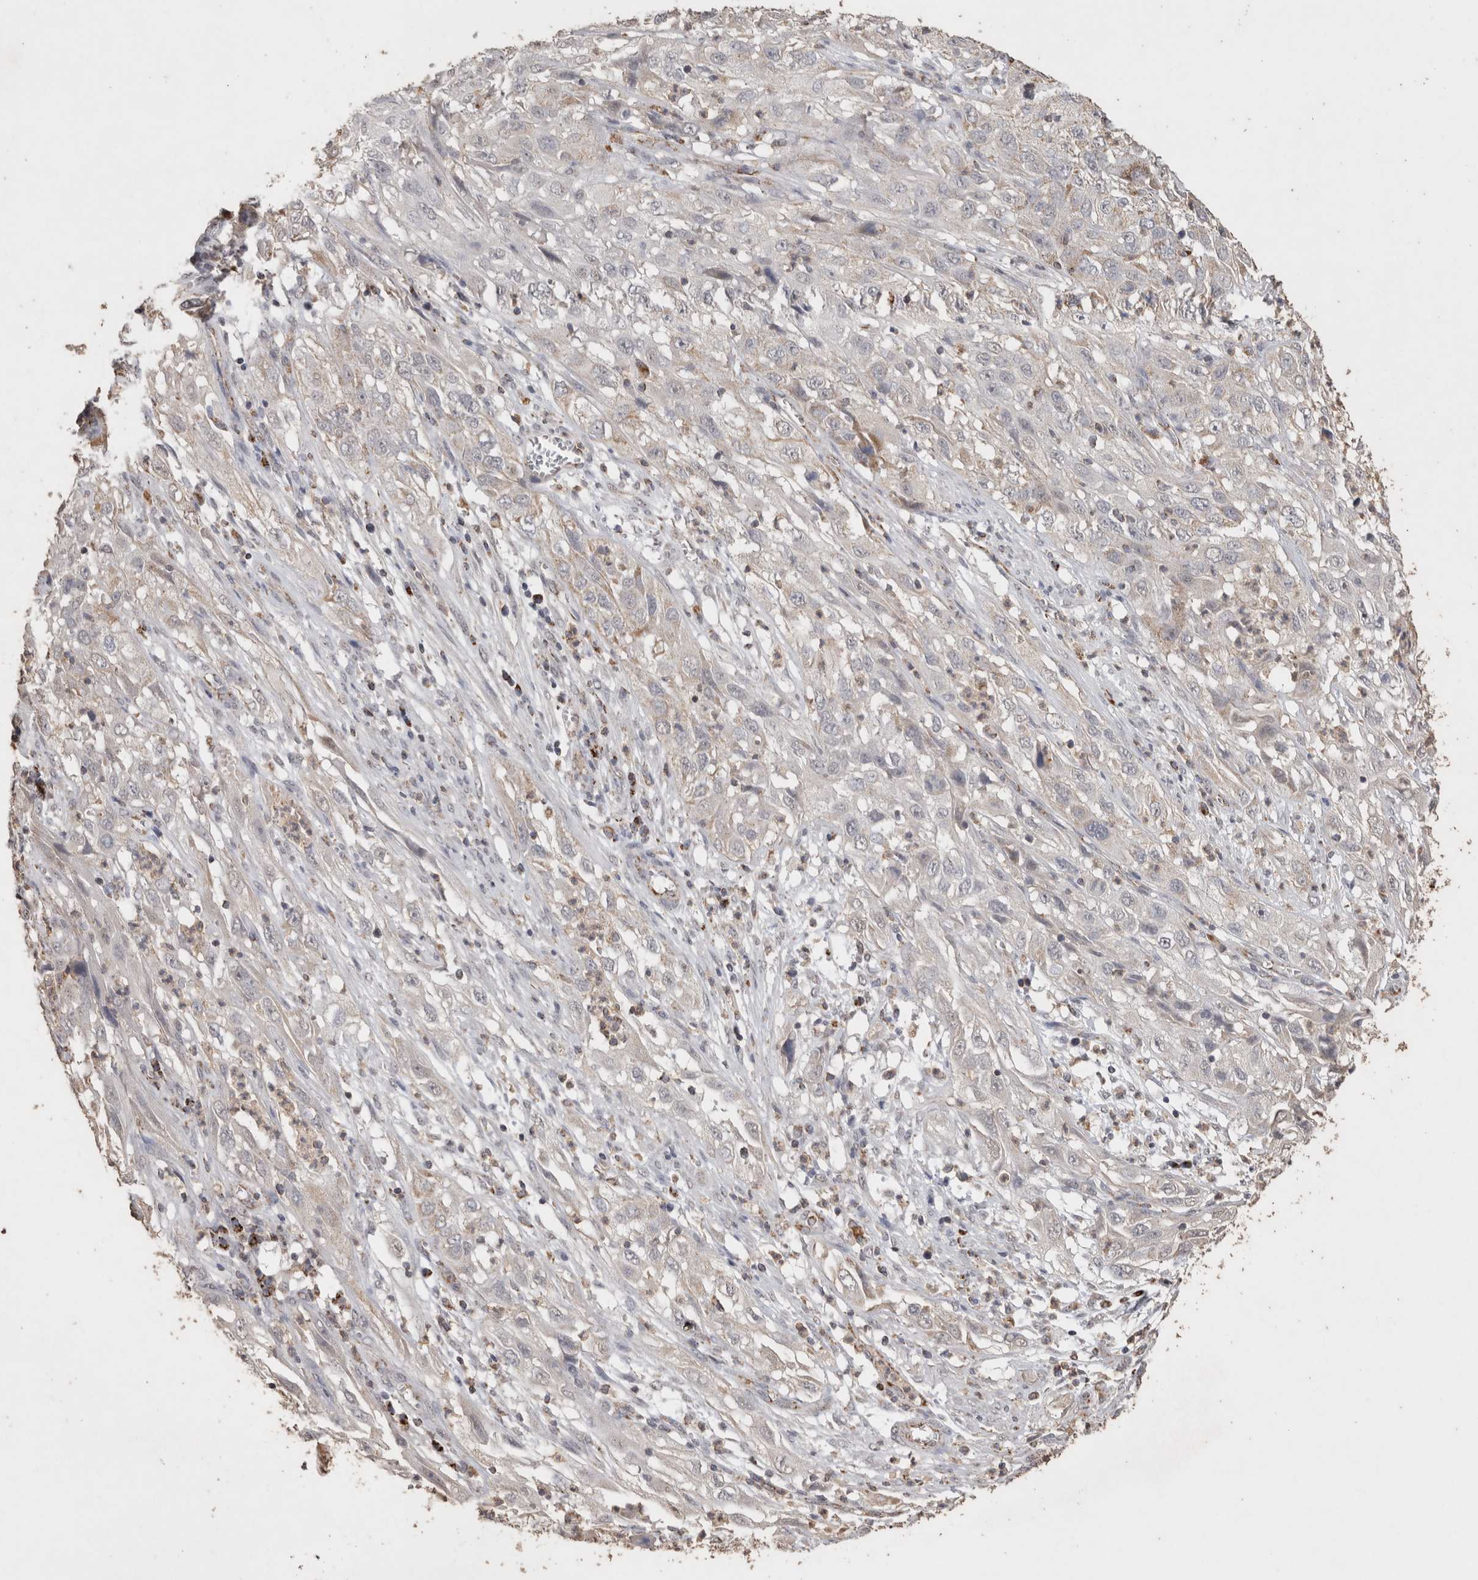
{"staining": {"intensity": "weak", "quantity": "25%-75%", "location": "cytoplasmic/membranous"}, "tissue": "cervical cancer", "cell_type": "Tumor cells", "image_type": "cancer", "snomed": [{"axis": "morphology", "description": "Squamous cell carcinoma, NOS"}, {"axis": "topography", "description": "Cervix"}], "caption": "This is an image of immunohistochemistry staining of cervical cancer, which shows weak positivity in the cytoplasmic/membranous of tumor cells.", "gene": "ACADM", "patient": {"sex": "female", "age": 32}}